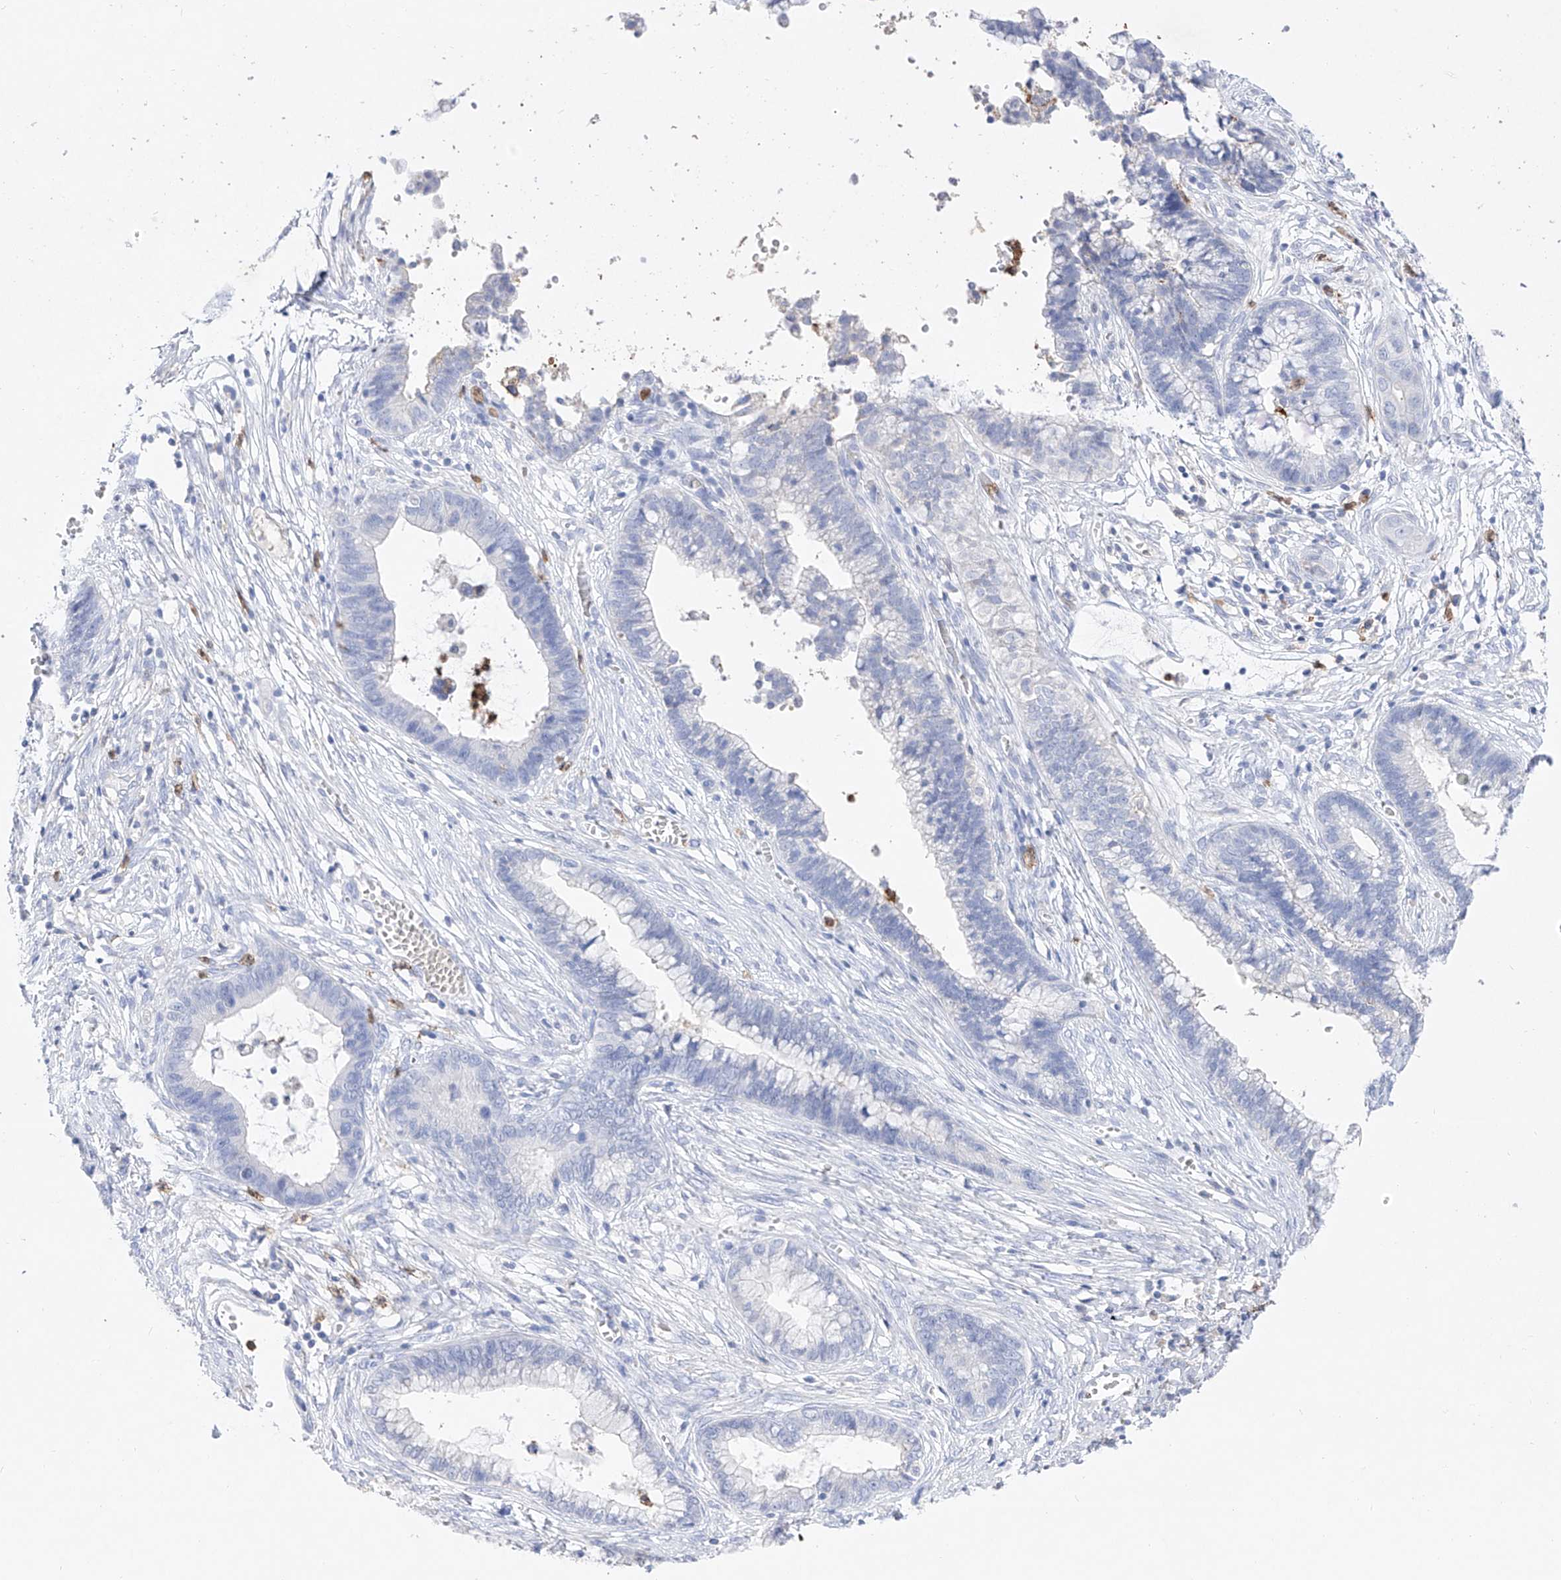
{"staining": {"intensity": "negative", "quantity": "none", "location": "none"}, "tissue": "cervical cancer", "cell_type": "Tumor cells", "image_type": "cancer", "snomed": [{"axis": "morphology", "description": "Adenocarcinoma, NOS"}, {"axis": "topography", "description": "Cervix"}], "caption": "DAB (3,3'-diaminobenzidine) immunohistochemical staining of human adenocarcinoma (cervical) exhibits no significant expression in tumor cells.", "gene": "TM7SF2", "patient": {"sex": "female", "age": 44}}